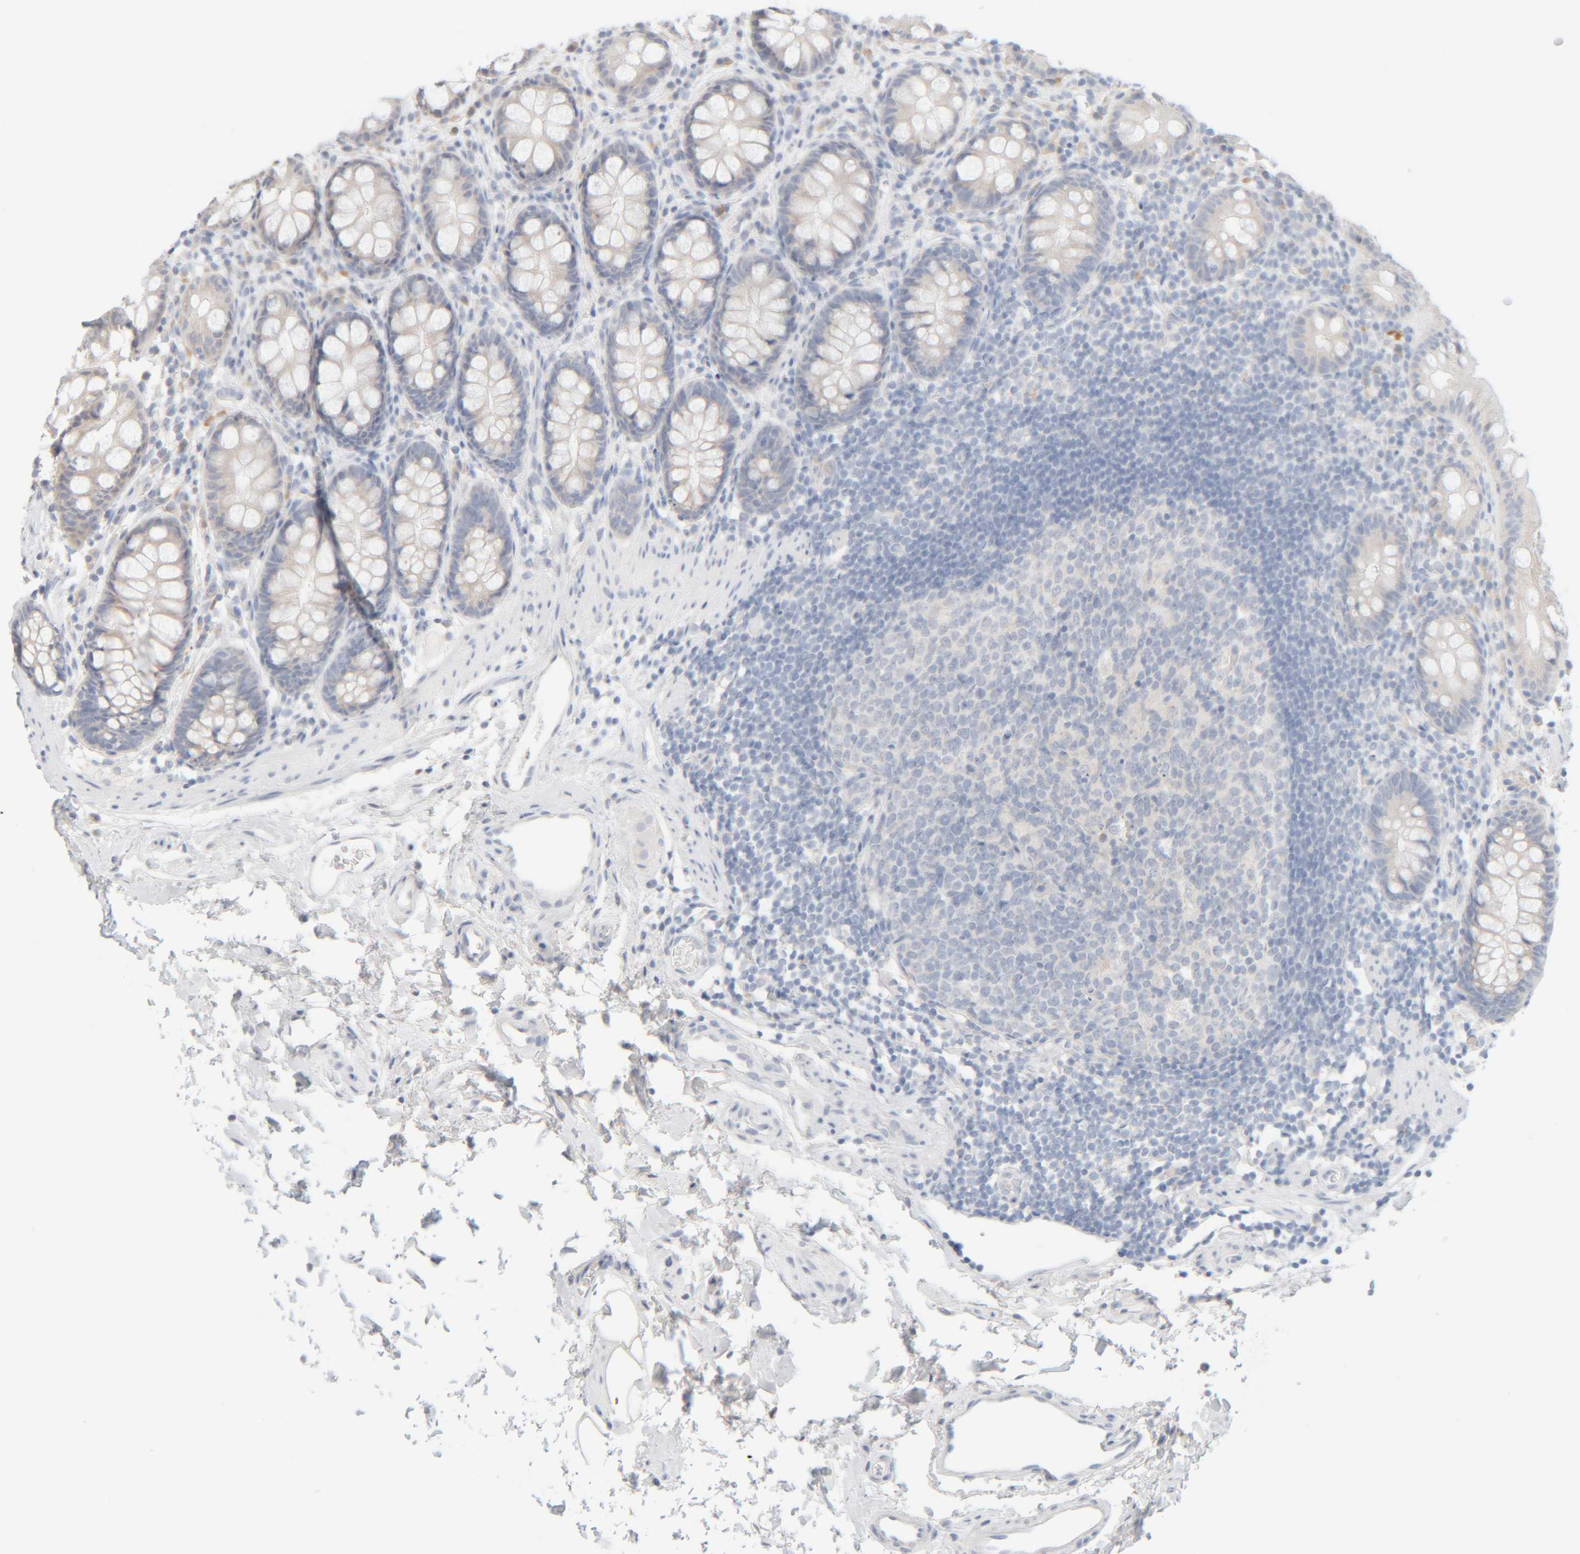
{"staining": {"intensity": "negative", "quantity": "none", "location": "none"}, "tissue": "rectum", "cell_type": "Glandular cells", "image_type": "normal", "snomed": [{"axis": "morphology", "description": "Normal tissue, NOS"}, {"axis": "topography", "description": "Rectum"}], "caption": "Unremarkable rectum was stained to show a protein in brown. There is no significant staining in glandular cells. The staining was performed using DAB to visualize the protein expression in brown, while the nuclei were stained in blue with hematoxylin (Magnification: 20x).", "gene": "RIDA", "patient": {"sex": "female", "age": 65}}